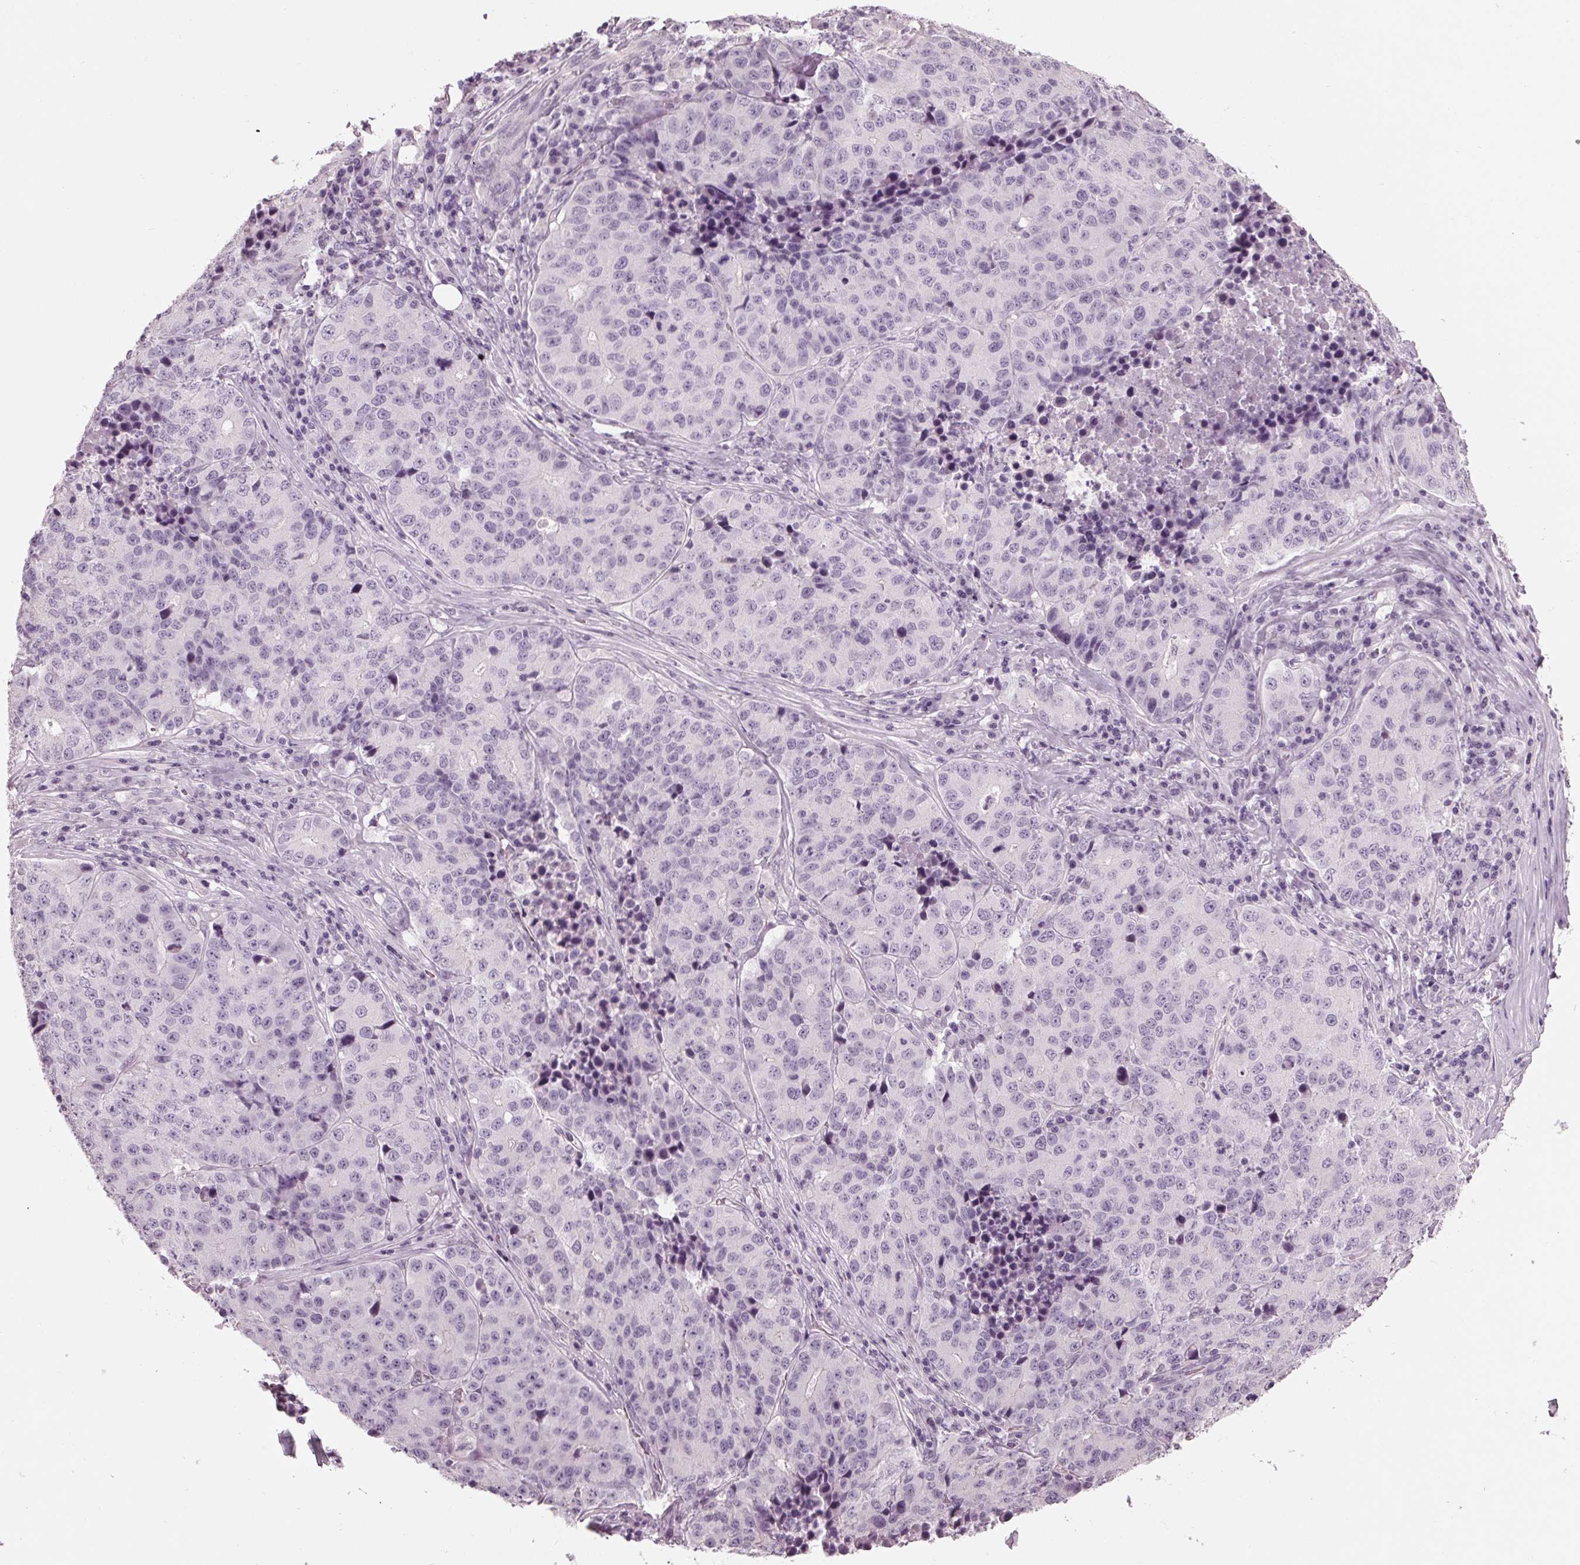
{"staining": {"intensity": "negative", "quantity": "none", "location": "none"}, "tissue": "stomach cancer", "cell_type": "Tumor cells", "image_type": "cancer", "snomed": [{"axis": "morphology", "description": "Adenocarcinoma, NOS"}, {"axis": "topography", "description": "Stomach"}], "caption": "This micrograph is of stomach cancer stained with immunohistochemistry to label a protein in brown with the nuclei are counter-stained blue. There is no staining in tumor cells.", "gene": "TNNC2", "patient": {"sex": "male", "age": 71}}